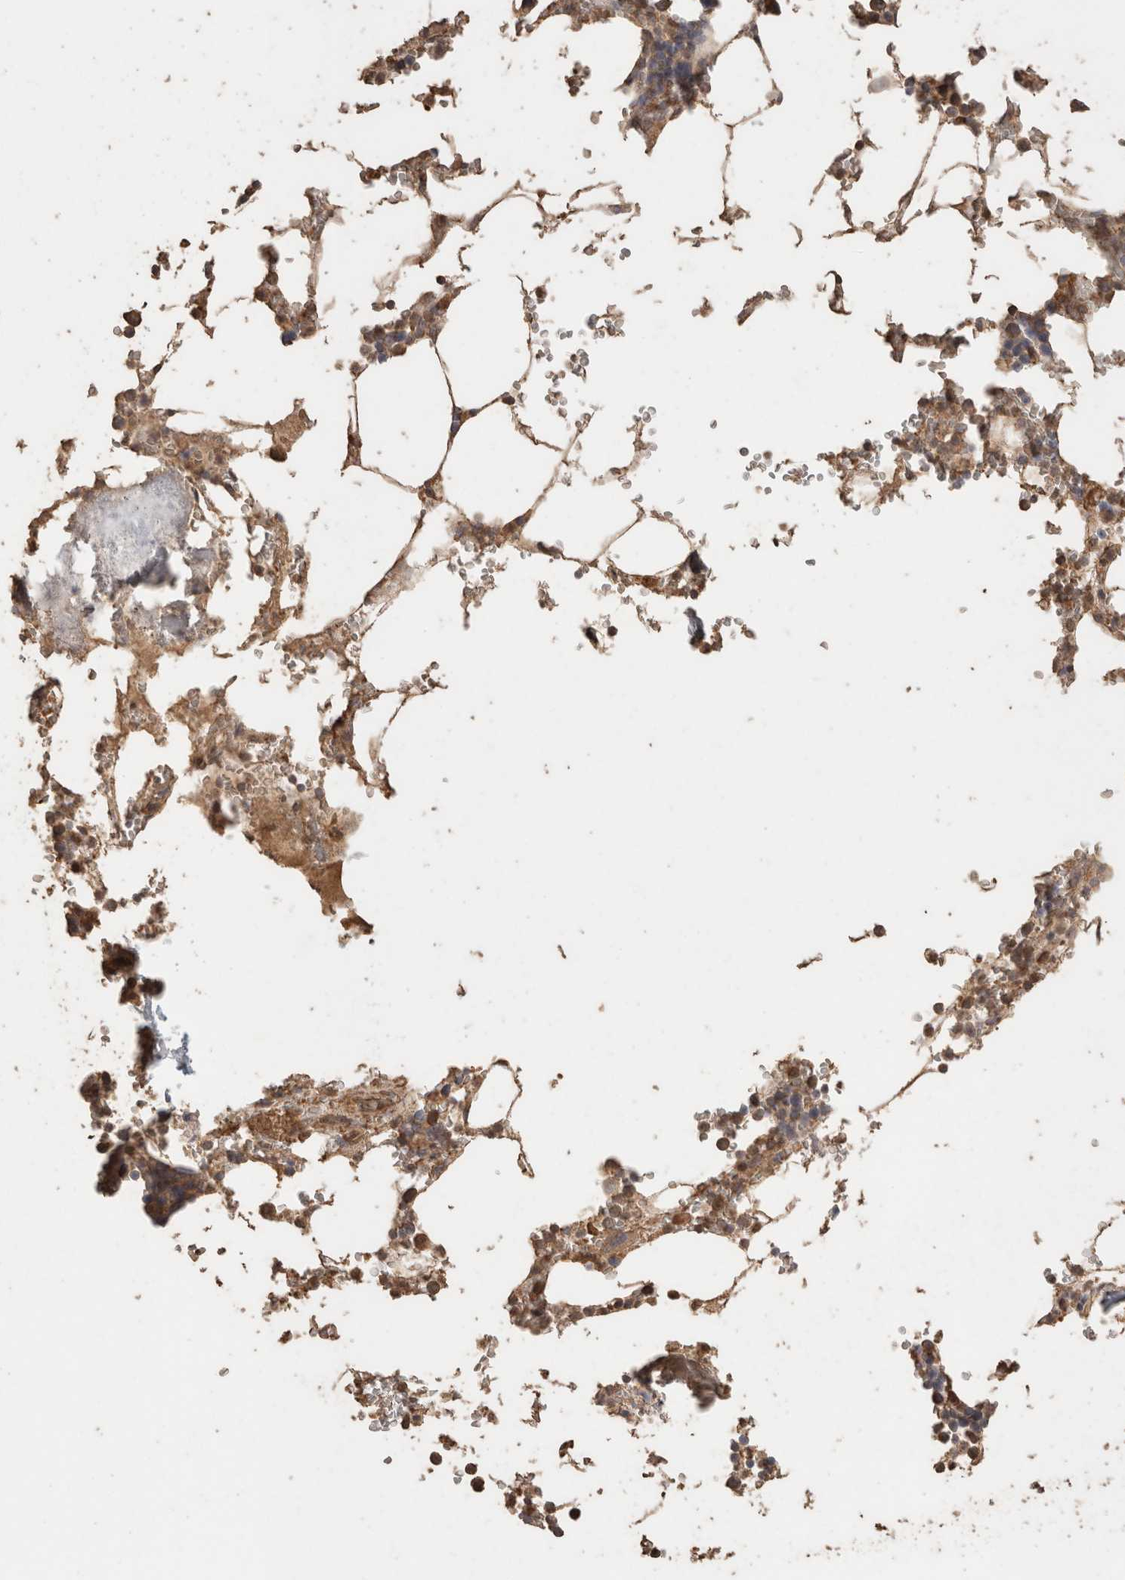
{"staining": {"intensity": "moderate", "quantity": "<25%", "location": "cytoplasmic/membranous"}, "tissue": "bone marrow", "cell_type": "Hematopoietic cells", "image_type": "normal", "snomed": [{"axis": "morphology", "description": "Normal tissue, NOS"}, {"axis": "topography", "description": "Bone marrow"}], "caption": "IHC of unremarkable human bone marrow demonstrates low levels of moderate cytoplasmic/membranous expression in approximately <25% of hematopoietic cells.", "gene": "CX3CL1", "patient": {"sex": "male", "age": 70}}